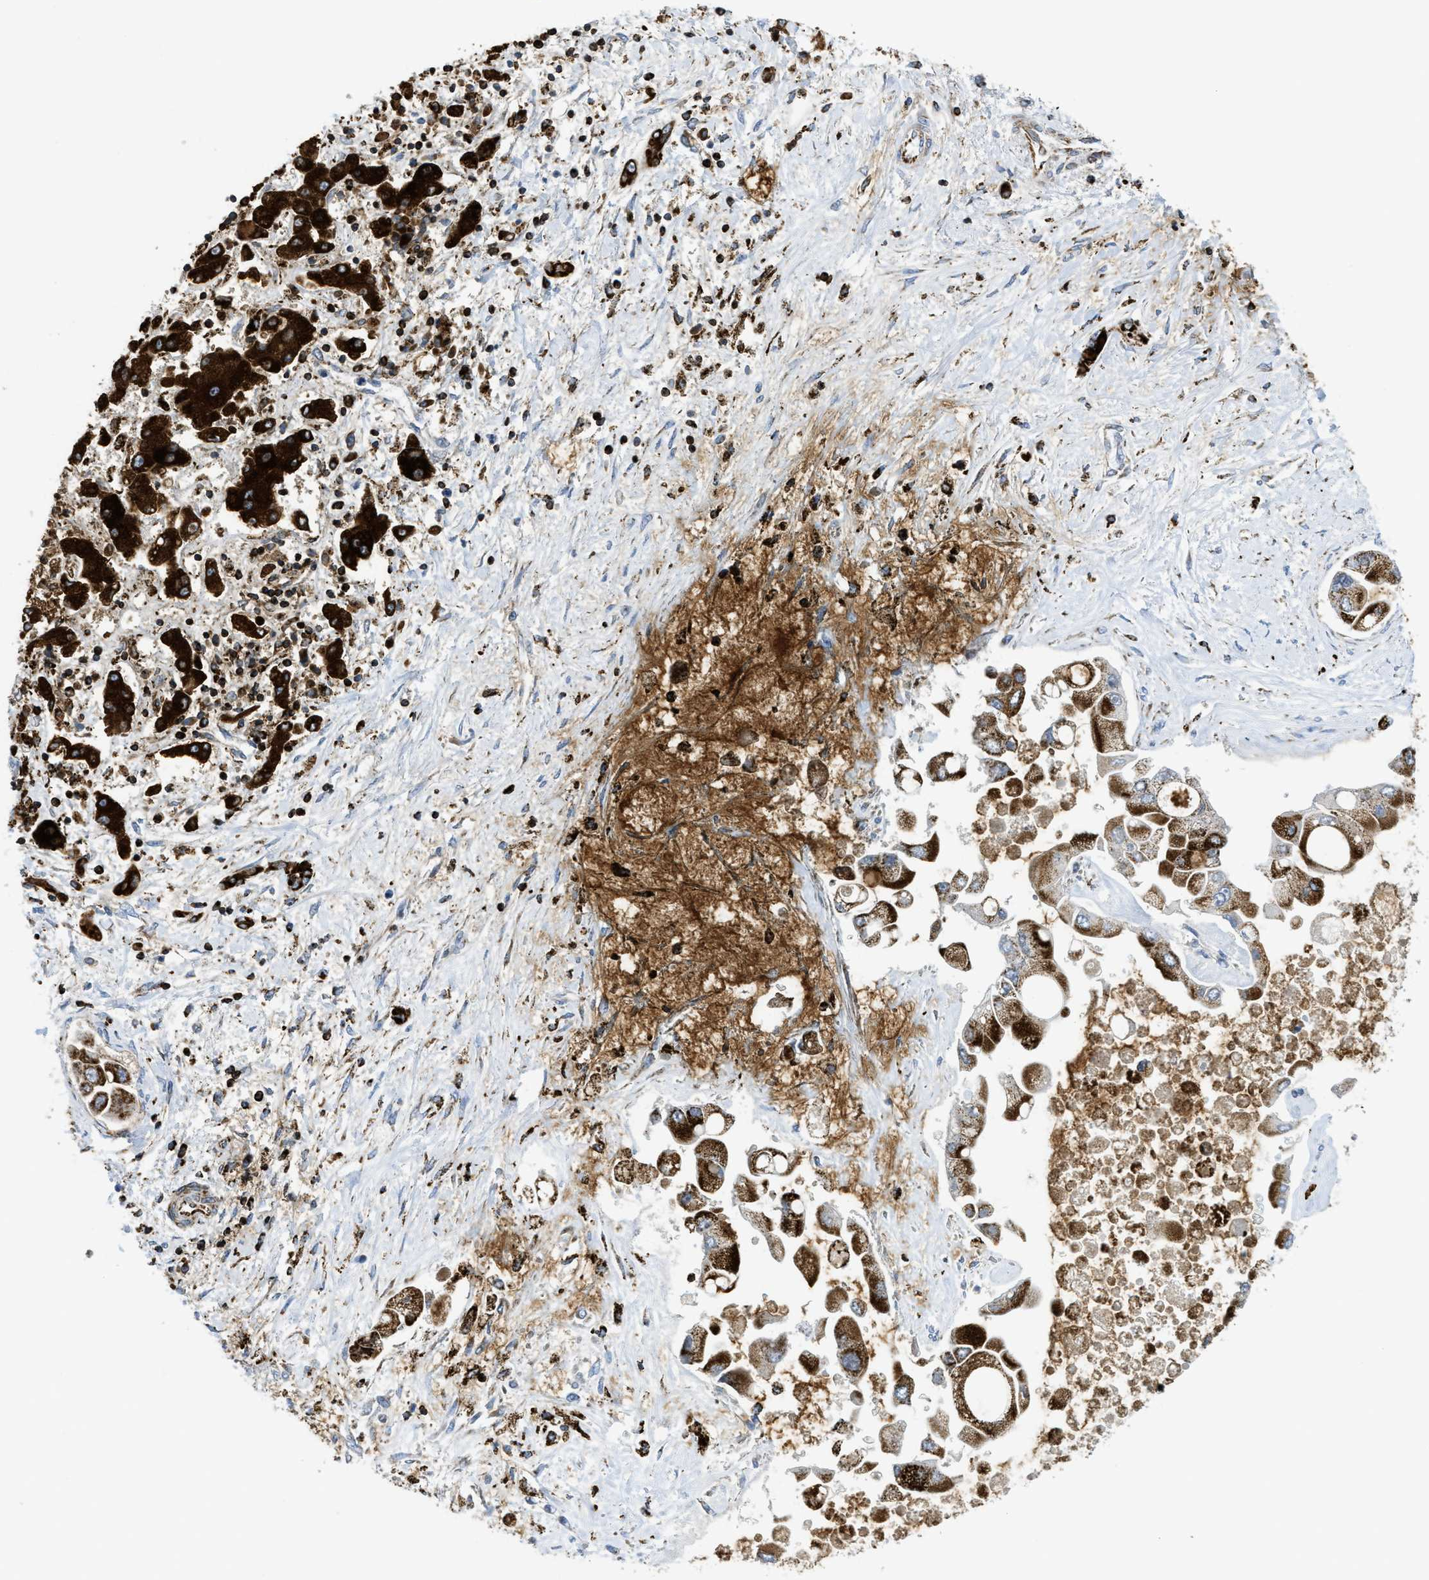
{"staining": {"intensity": "strong", "quantity": ">75%", "location": "cytoplasmic/membranous"}, "tissue": "liver cancer", "cell_type": "Tumor cells", "image_type": "cancer", "snomed": [{"axis": "morphology", "description": "Cholangiocarcinoma"}, {"axis": "topography", "description": "Liver"}], "caption": "Strong cytoplasmic/membranous expression is appreciated in about >75% of tumor cells in liver cholangiocarcinoma. The protein of interest is shown in brown color, while the nuclei are stained blue.", "gene": "SQOR", "patient": {"sex": "male", "age": 50}}